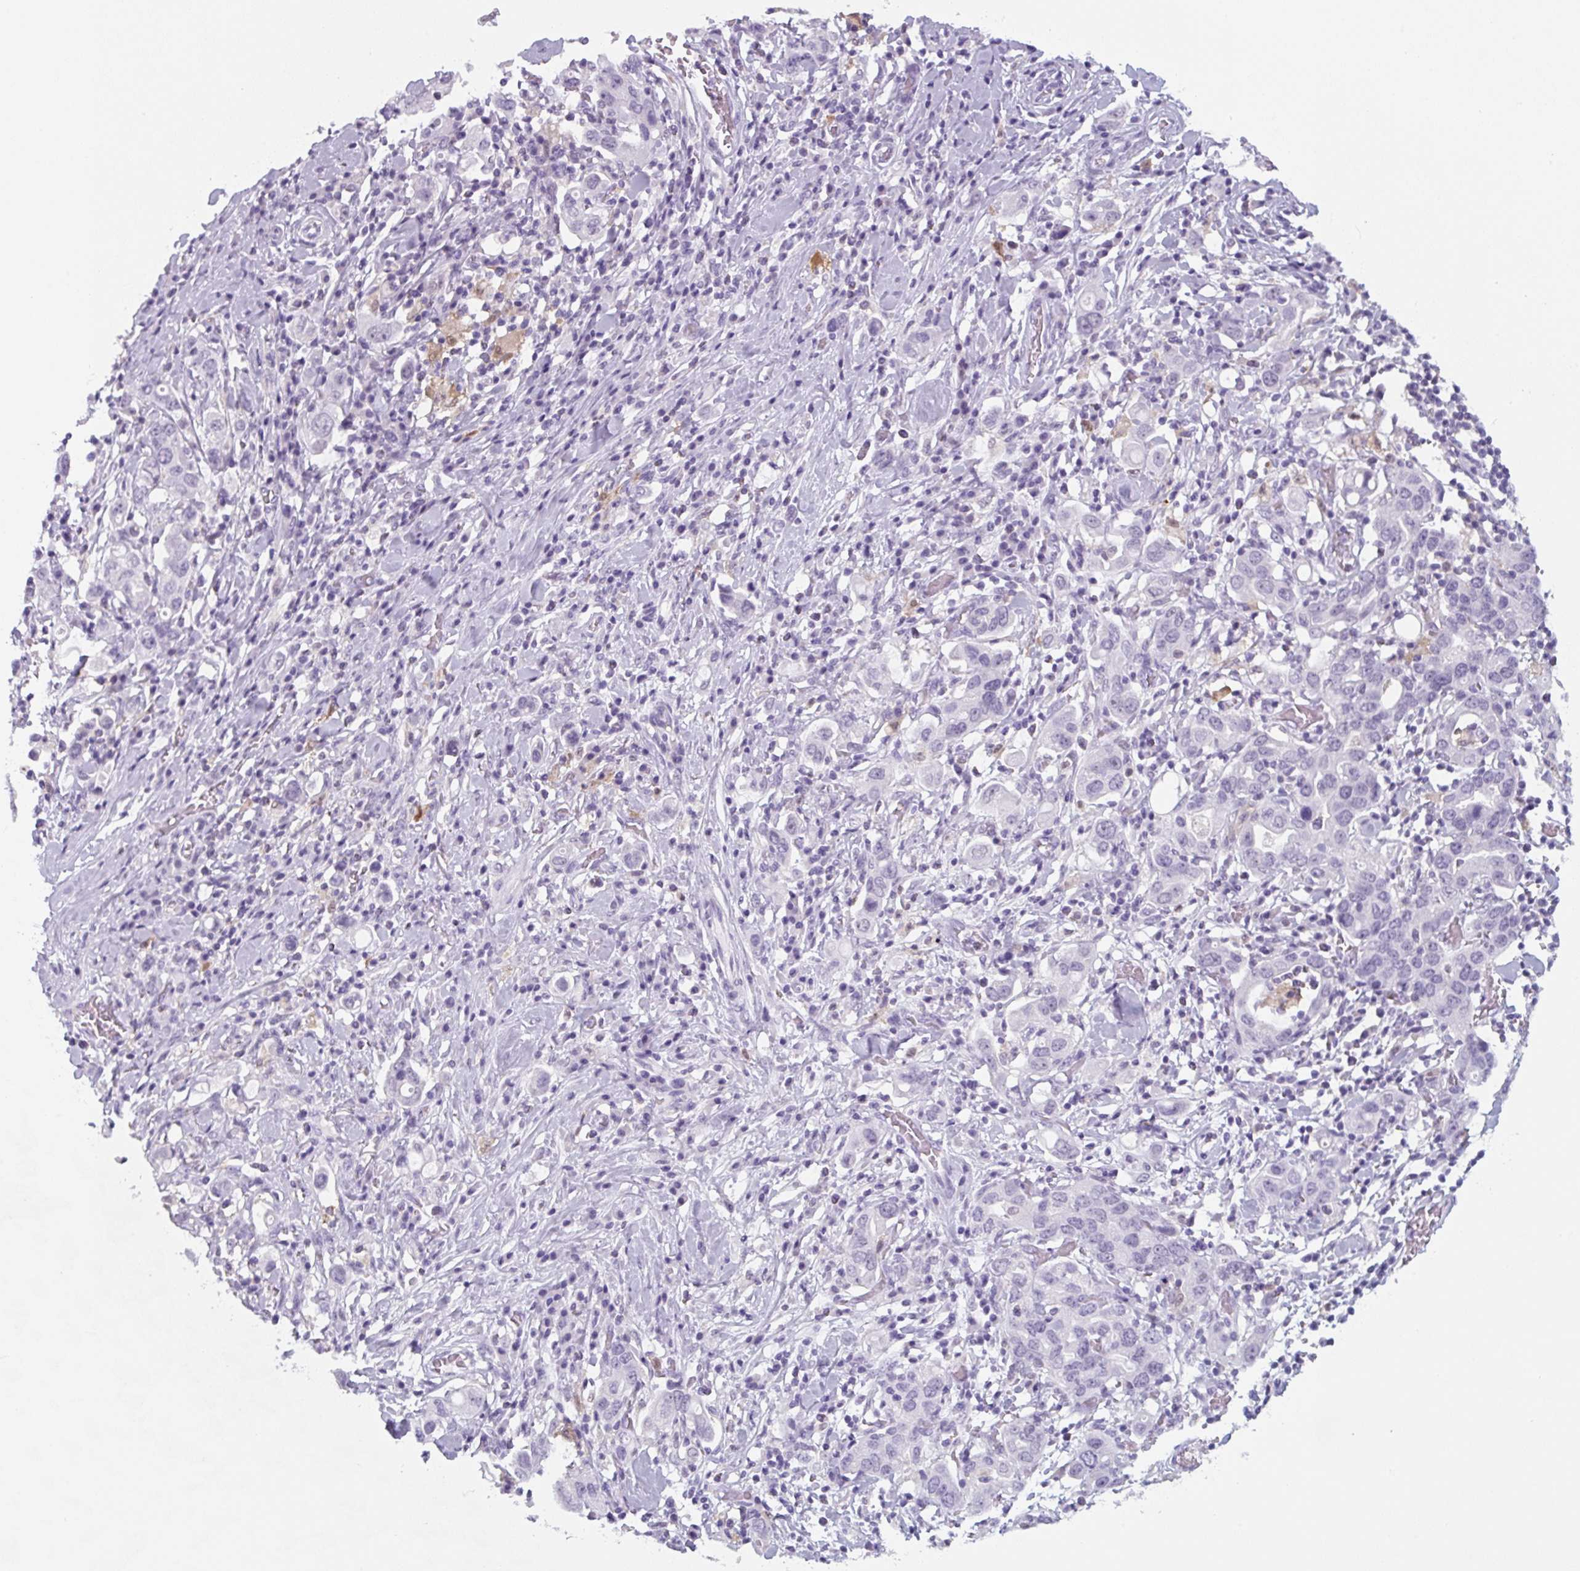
{"staining": {"intensity": "negative", "quantity": "none", "location": "none"}, "tissue": "stomach cancer", "cell_type": "Tumor cells", "image_type": "cancer", "snomed": [{"axis": "morphology", "description": "Adenocarcinoma, NOS"}, {"axis": "topography", "description": "Stomach, upper"}], "caption": "This is an immunohistochemistry micrograph of stomach adenocarcinoma. There is no staining in tumor cells.", "gene": "TNFRSF8", "patient": {"sex": "male", "age": 62}}